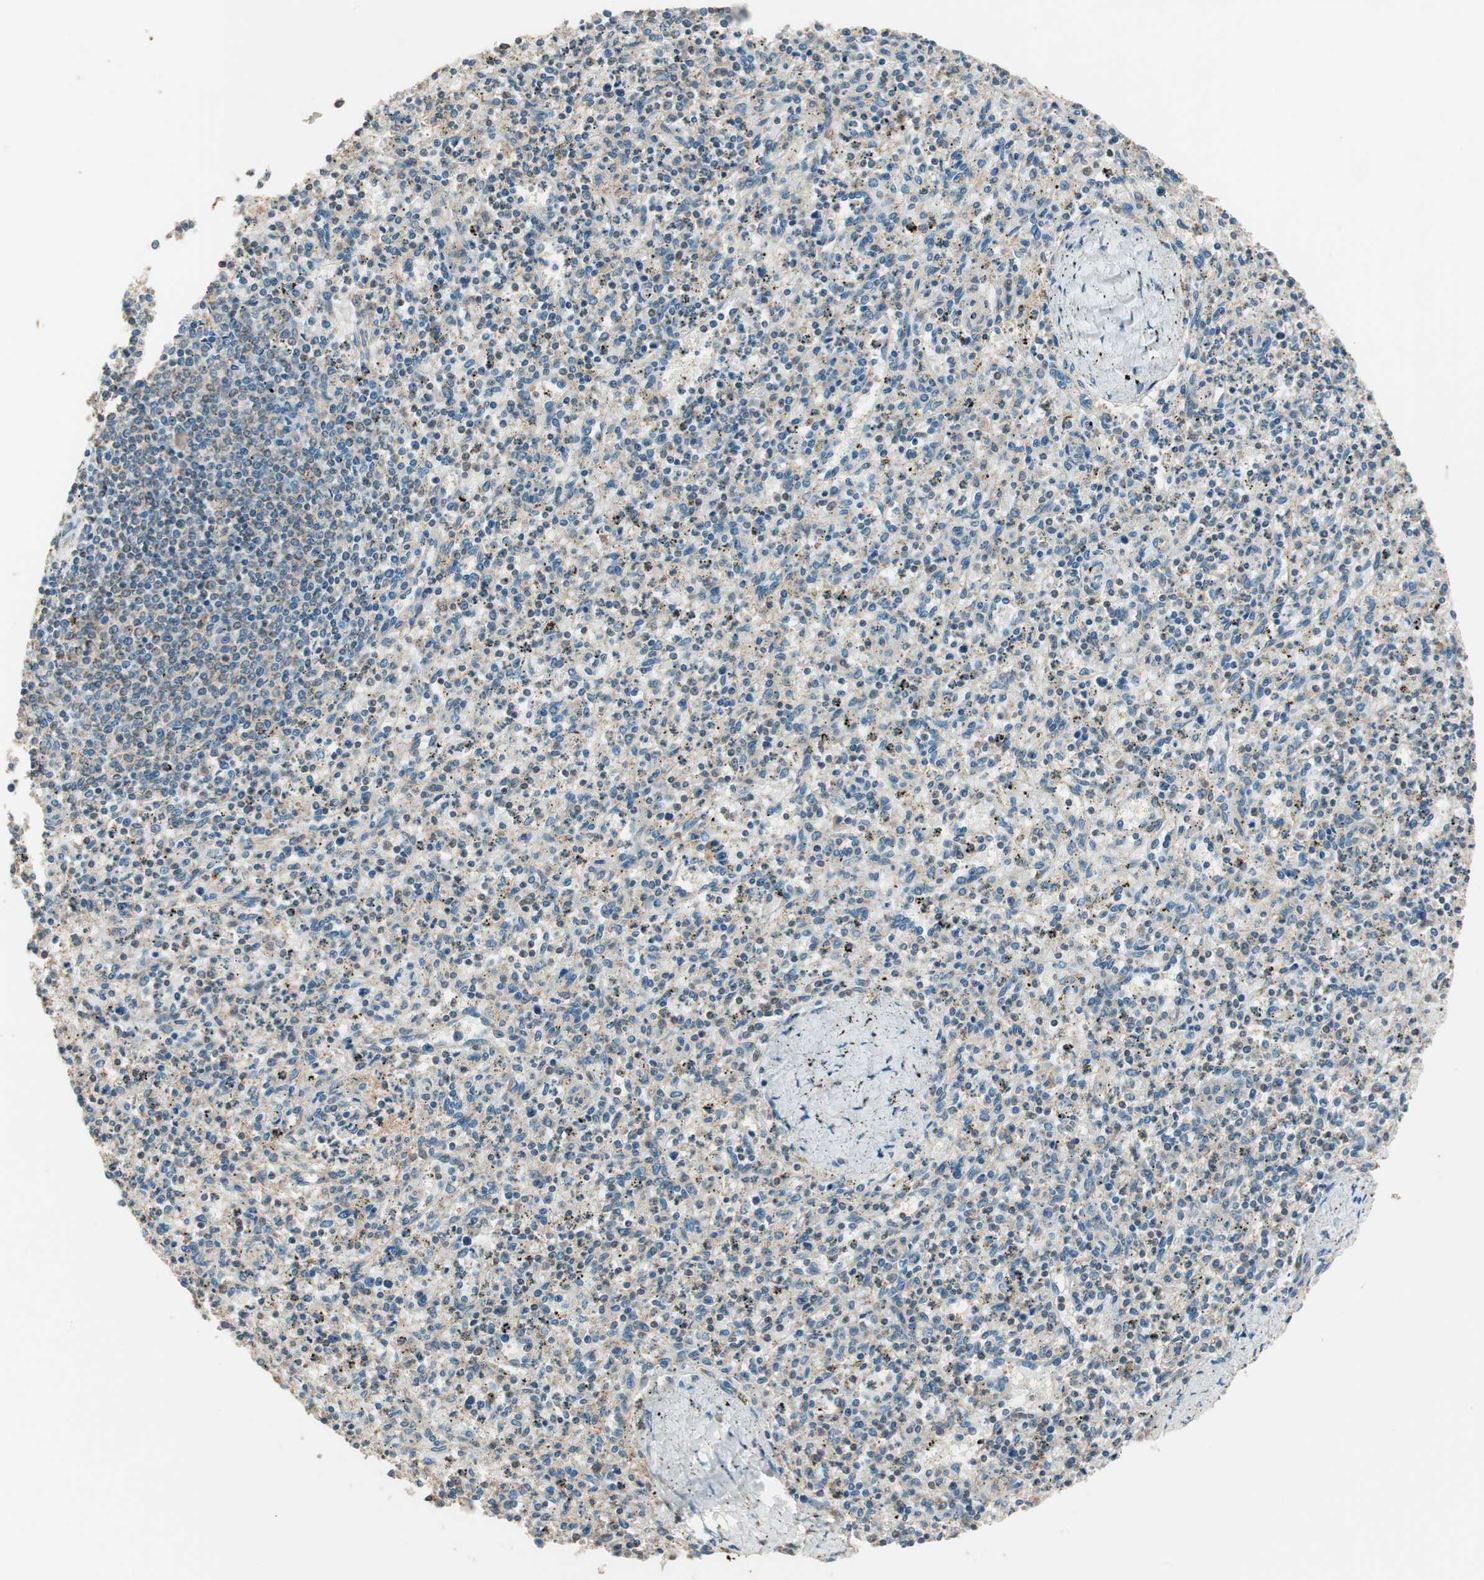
{"staining": {"intensity": "negative", "quantity": "none", "location": "none"}, "tissue": "spleen", "cell_type": "Cells in red pulp", "image_type": "normal", "snomed": [{"axis": "morphology", "description": "Normal tissue, NOS"}, {"axis": "topography", "description": "Spleen"}], "caption": "Immunohistochemistry image of normal human spleen stained for a protein (brown), which shows no expression in cells in red pulp. Brightfield microscopy of immunohistochemistry stained with DAB (3,3'-diaminobenzidine) (brown) and hematoxylin (blue), captured at high magnification.", "gene": "TRIM21", "patient": {"sex": "male", "age": 72}}